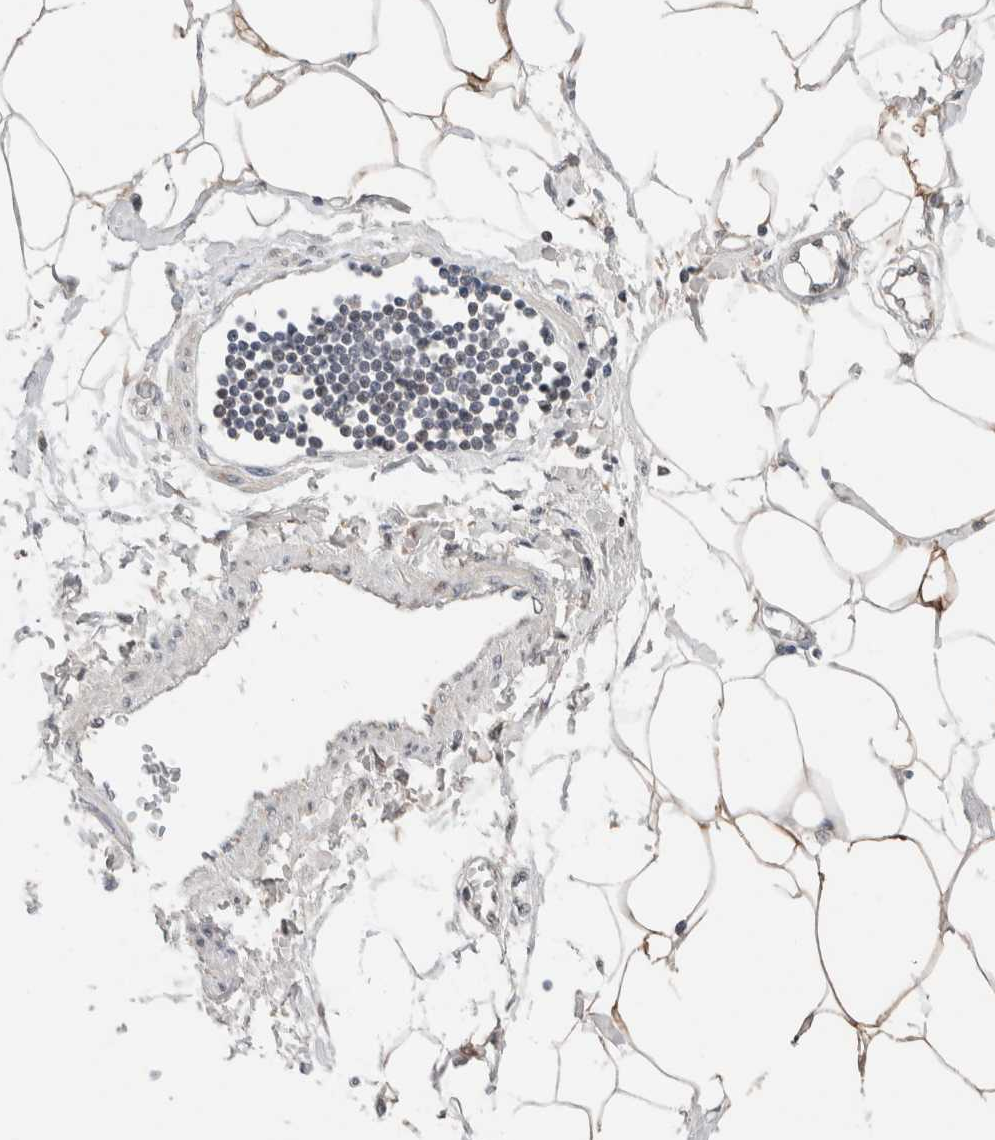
{"staining": {"intensity": "moderate", "quantity": ">75%", "location": "cytoplasmic/membranous"}, "tissue": "adipose tissue", "cell_type": "Adipocytes", "image_type": "normal", "snomed": [{"axis": "morphology", "description": "Normal tissue, NOS"}, {"axis": "morphology", "description": "Adenocarcinoma, NOS"}, {"axis": "topography", "description": "Colon"}, {"axis": "topography", "description": "Peripheral nerve tissue"}], "caption": "The micrograph shows immunohistochemical staining of benign adipose tissue. There is moderate cytoplasmic/membranous expression is appreciated in about >75% of adipocytes. The staining is performed using DAB (3,3'-diaminobenzidine) brown chromogen to label protein expression. The nuclei are counter-stained blue using hematoxylin.", "gene": "ERI3", "patient": {"sex": "male", "age": 14}}